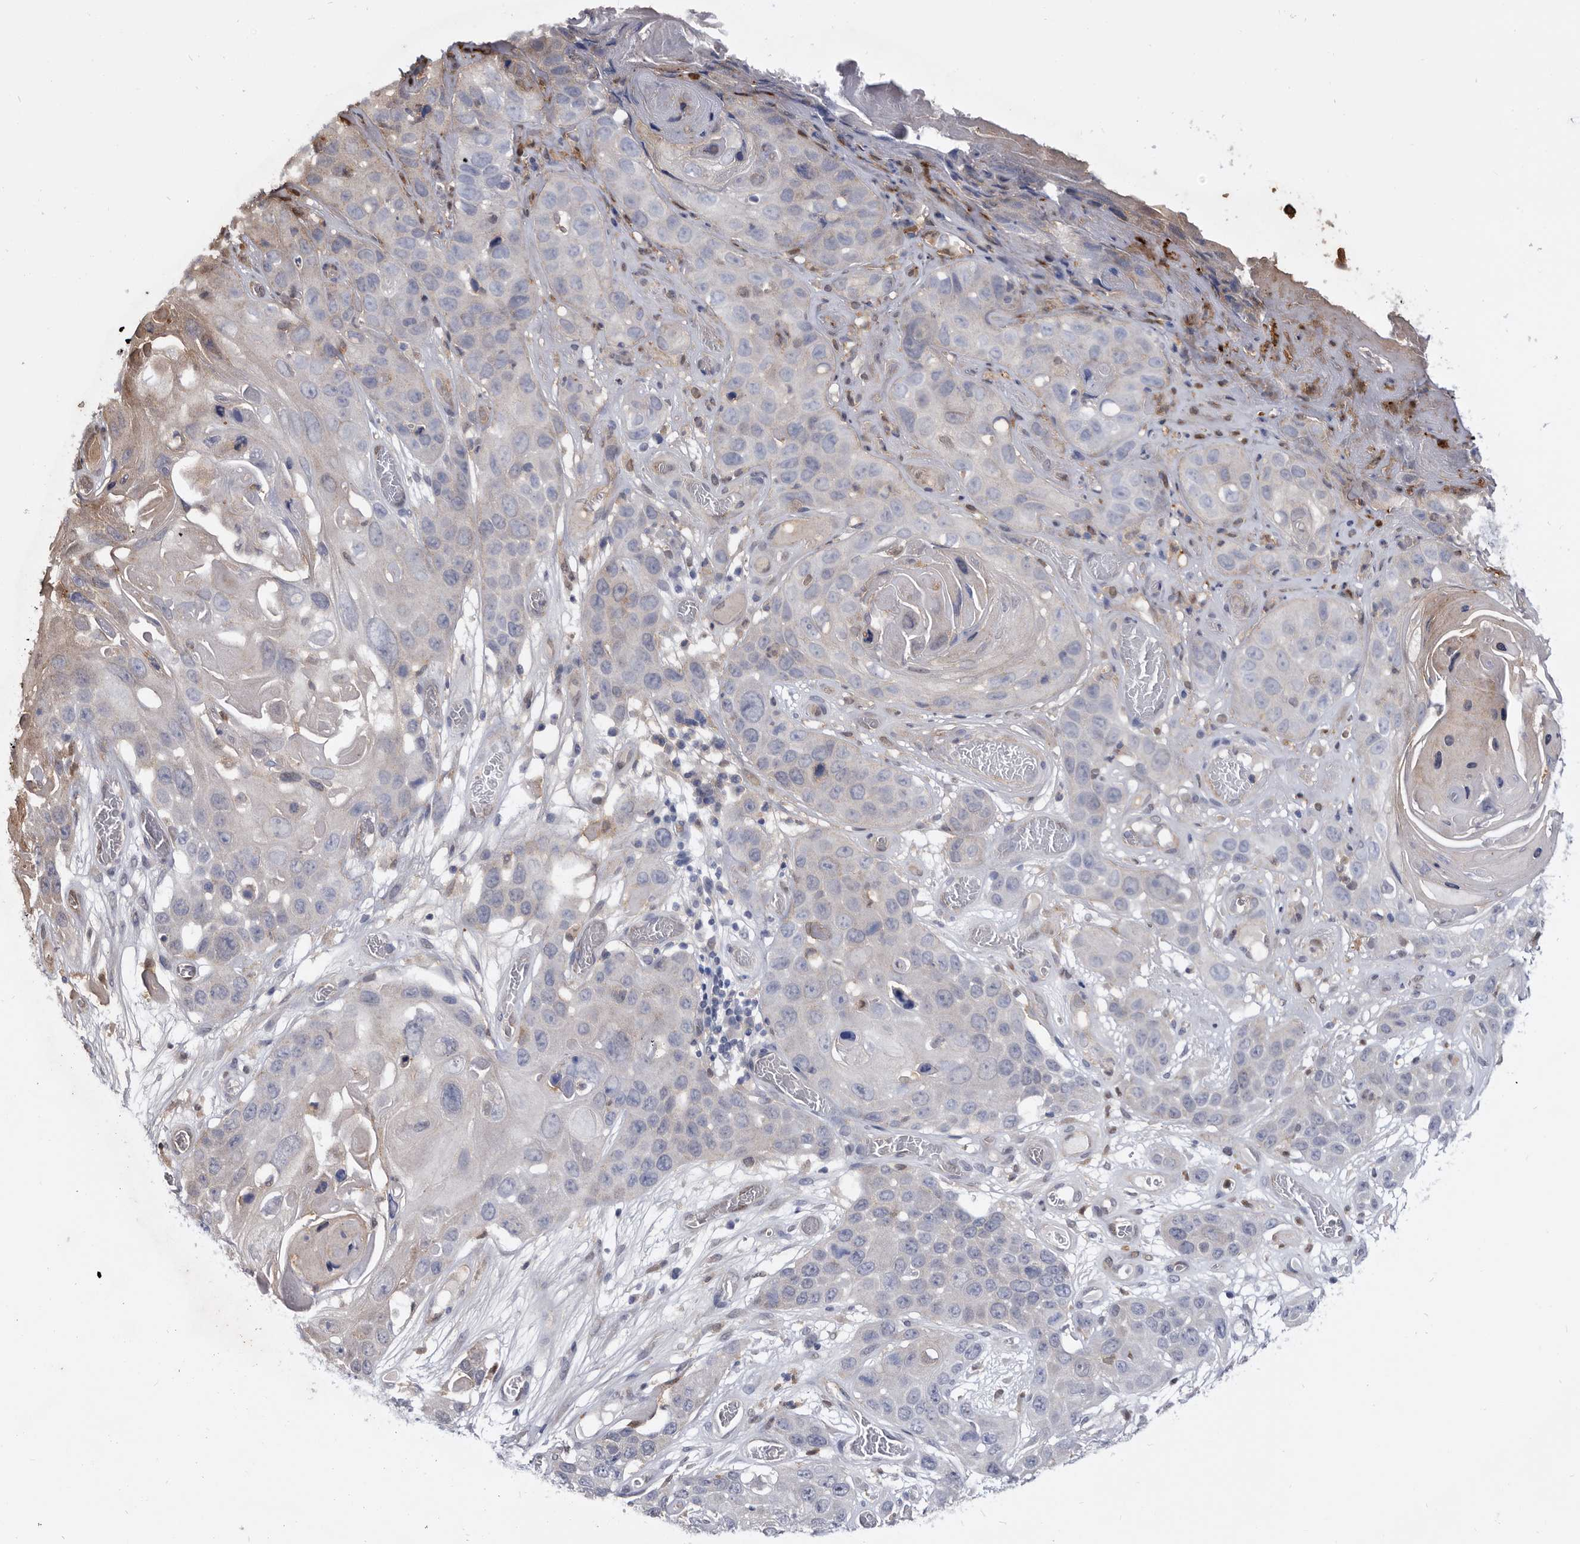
{"staining": {"intensity": "negative", "quantity": "none", "location": "none"}, "tissue": "skin cancer", "cell_type": "Tumor cells", "image_type": "cancer", "snomed": [{"axis": "morphology", "description": "Squamous cell carcinoma, NOS"}, {"axis": "topography", "description": "Skin"}], "caption": "A micrograph of human squamous cell carcinoma (skin) is negative for staining in tumor cells.", "gene": "SERPINB8", "patient": {"sex": "male", "age": 55}}